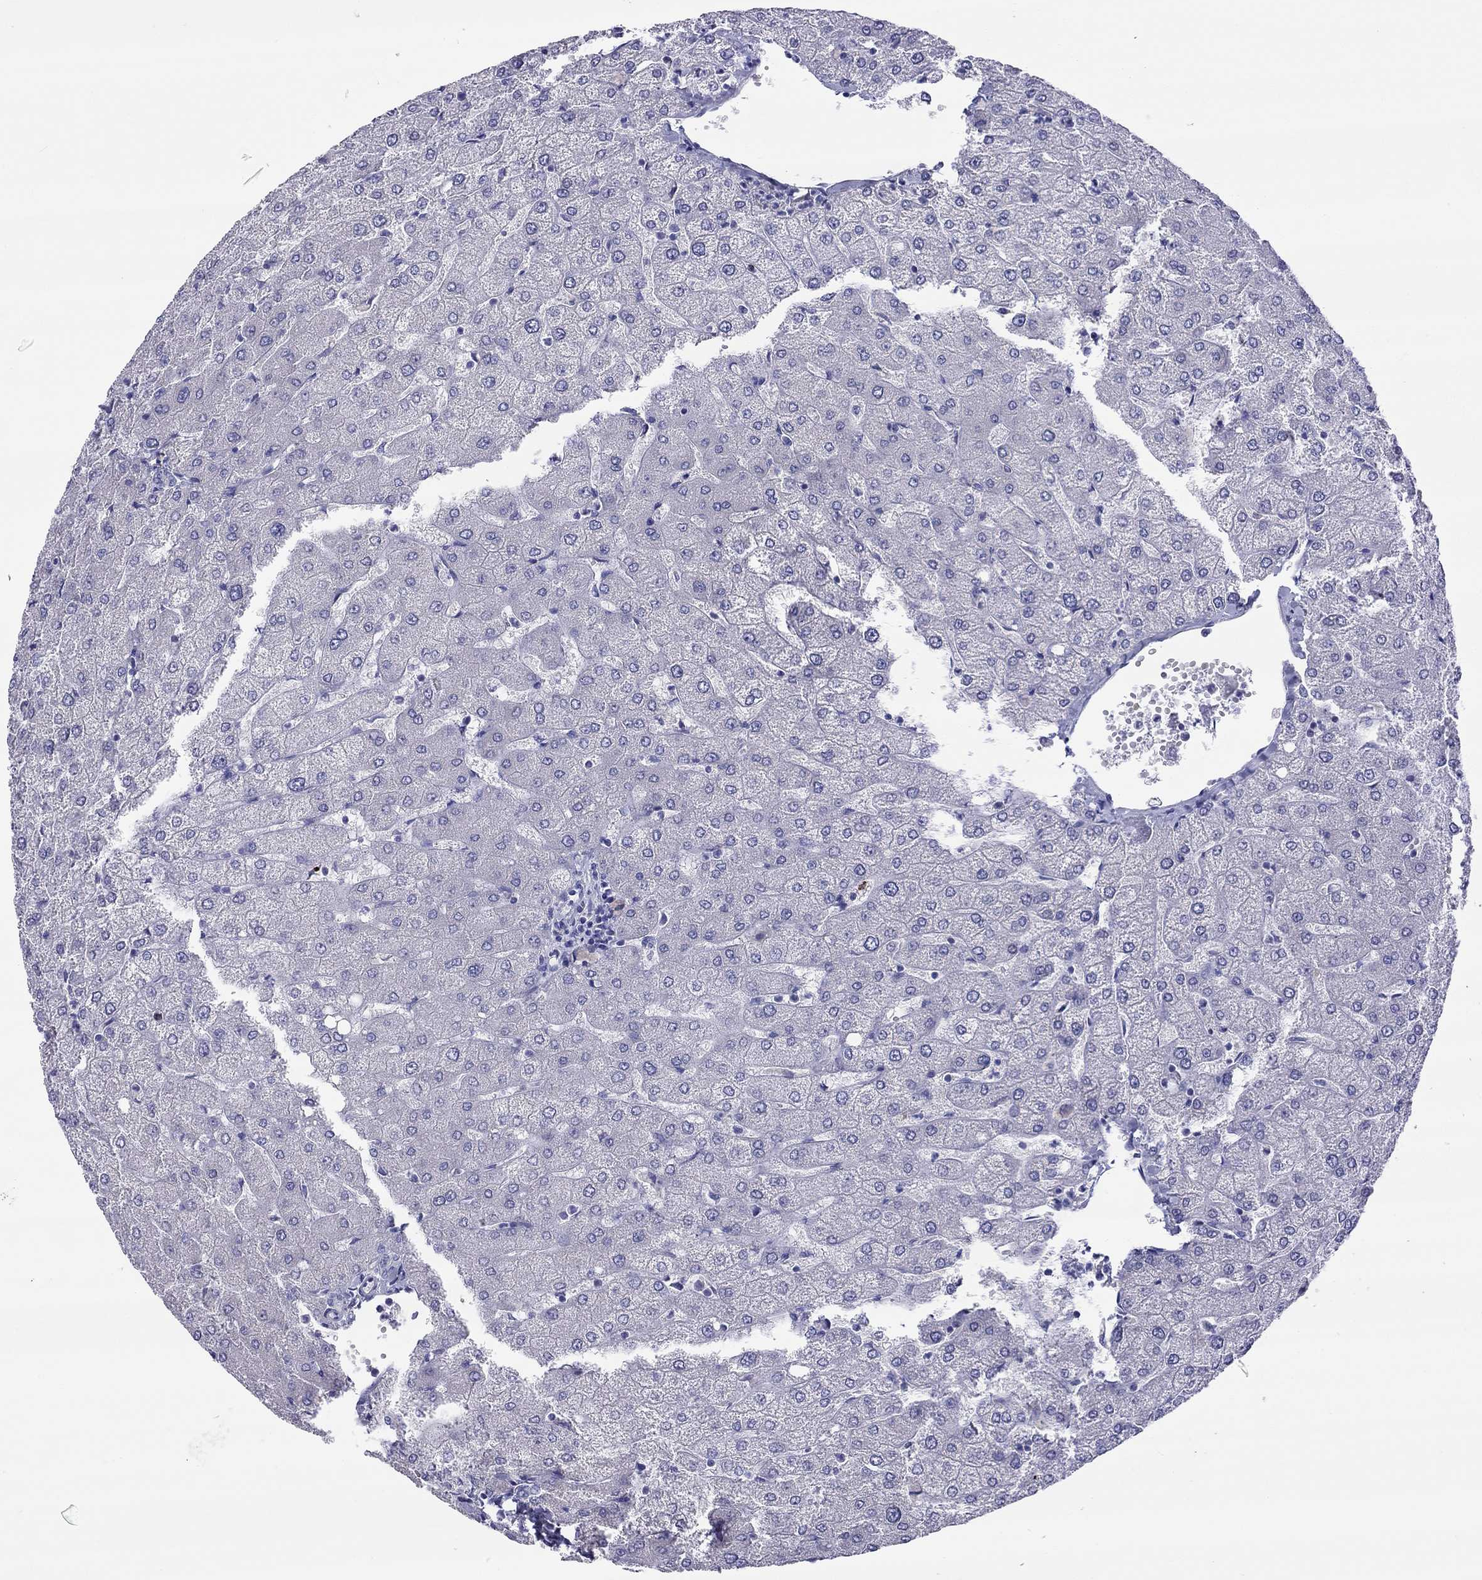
{"staining": {"intensity": "negative", "quantity": "none", "location": "none"}, "tissue": "liver", "cell_type": "Cholangiocytes", "image_type": "normal", "snomed": [{"axis": "morphology", "description": "Normal tissue, NOS"}, {"axis": "topography", "description": "Liver"}], "caption": "This micrograph is of unremarkable liver stained with immunohistochemistry to label a protein in brown with the nuclei are counter-stained blue. There is no expression in cholangiocytes. Brightfield microscopy of immunohistochemistry (IHC) stained with DAB (3,3'-diaminobenzidine) (brown) and hematoxylin (blue), captured at high magnification.", "gene": "COL9A1", "patient": {"sex": "female", "age": 54}}